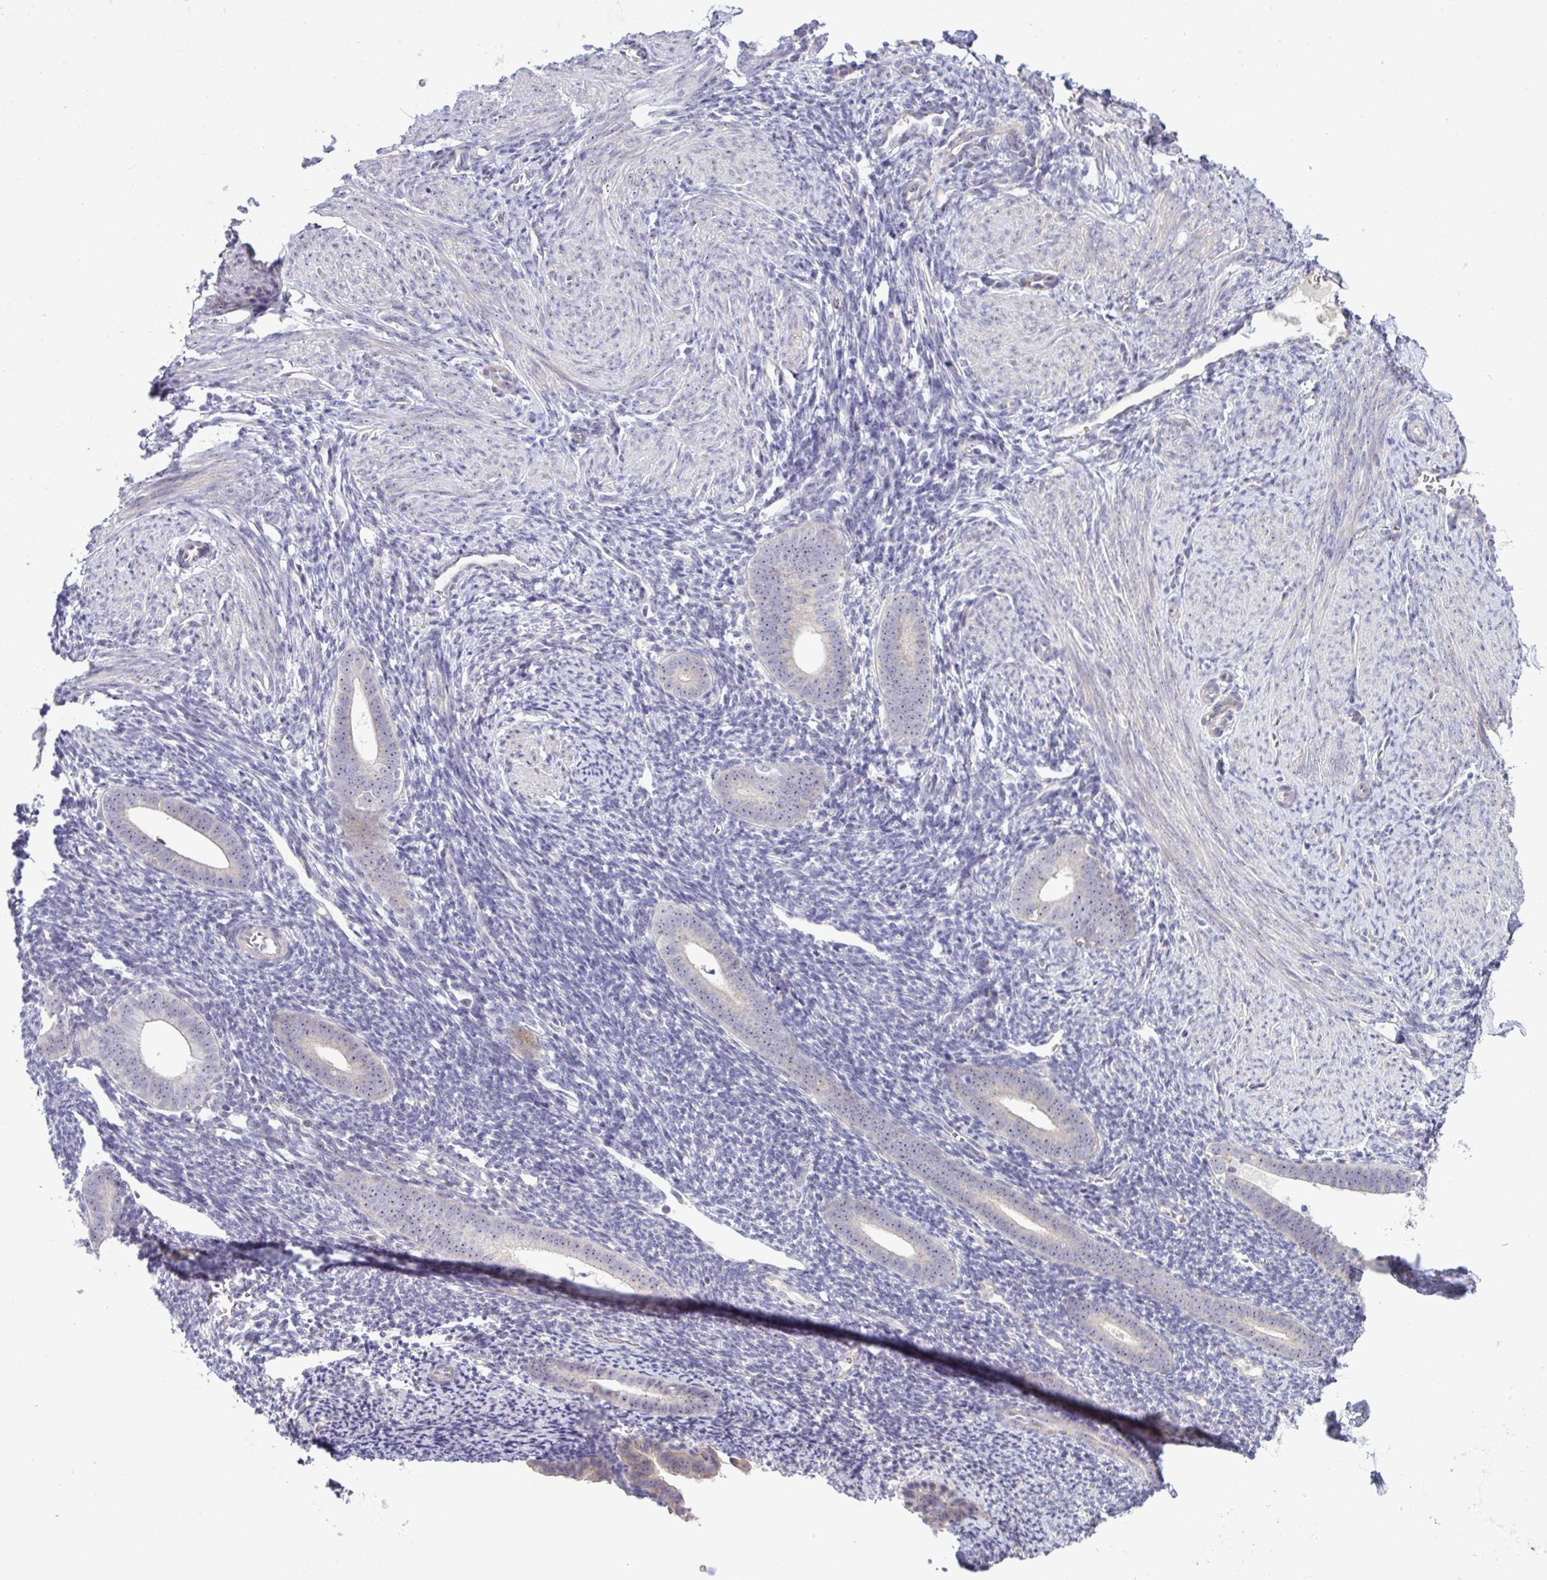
{"staining": {"intensity": "negative", "quantity": "none", "location": "none"}, "tissue": "endometrium", "cell_type": "Cells in endometrial stroma", "image_type": "normal", "snomed": [{"axis": "morphology", "description": "Normal tissue, NOS"}, {"axis": "topography", "description": "Endometrium"}], "caption": "Cells in endometrial stroma are negative for brown protein staining in benign endometrium.", "gene": "NT5C1A", "patient": {"sex": "female", "age": 39}}